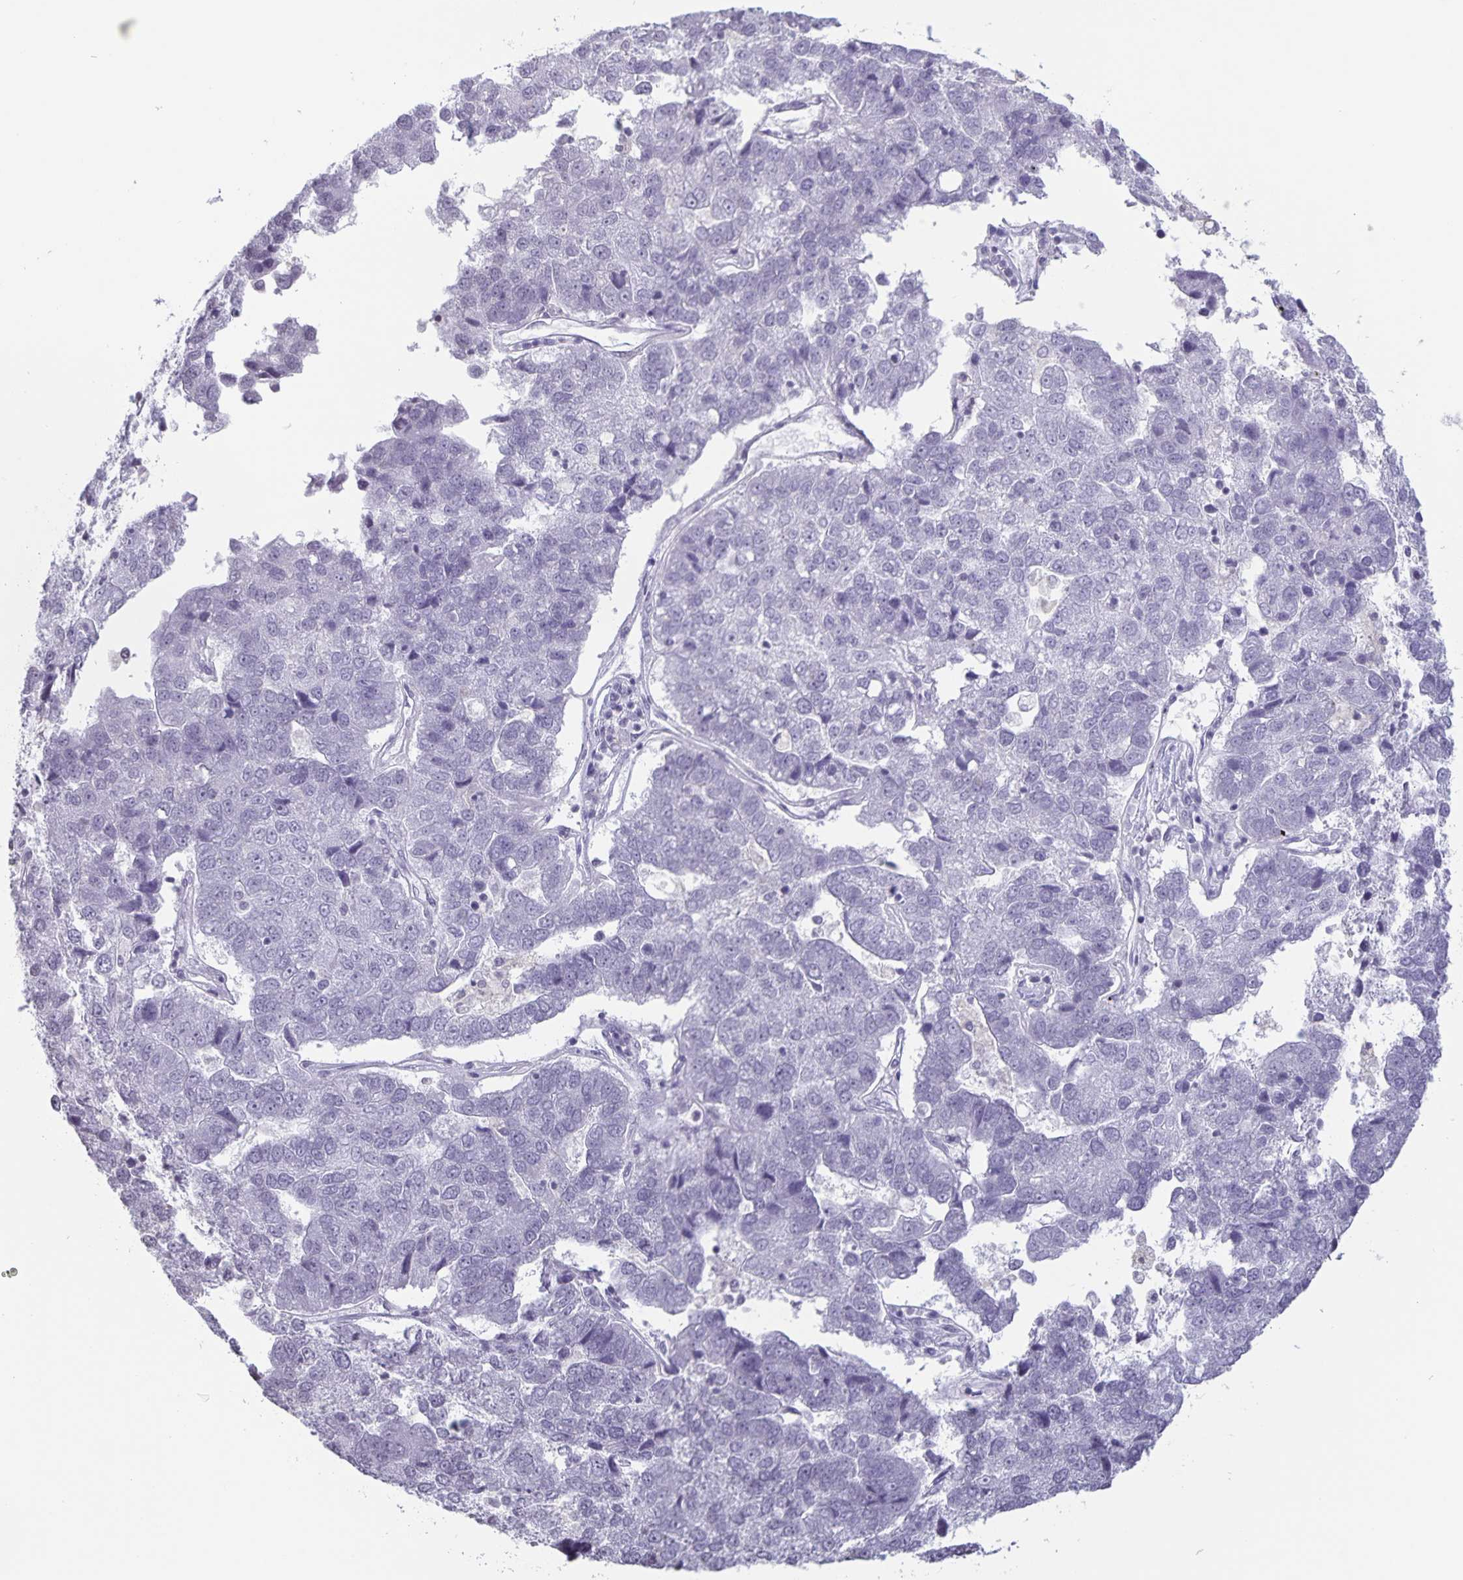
{"staining": {"intensity": "negative", "quantity": "none", "location": "none"}, "tissue": "pancreatic cancer", "cell_type": "Tumor cells", "image_type": "cancer", "snomed": [{"axis": "morphology", "description": "Adenocarcinoma, NOS"}, {"axis": "topography", "description": "Pancreas"}], "caption": "A histopathology image of pancreatic adenocarcinoma stained for a protein exhibits no brown staining in tumor cells. (DAB (3,3'-diaminobenzidine) IHC with hematoxylin counter stain).", "gene": "AQP4", "patient": {"sex": "female", "age": 61}}